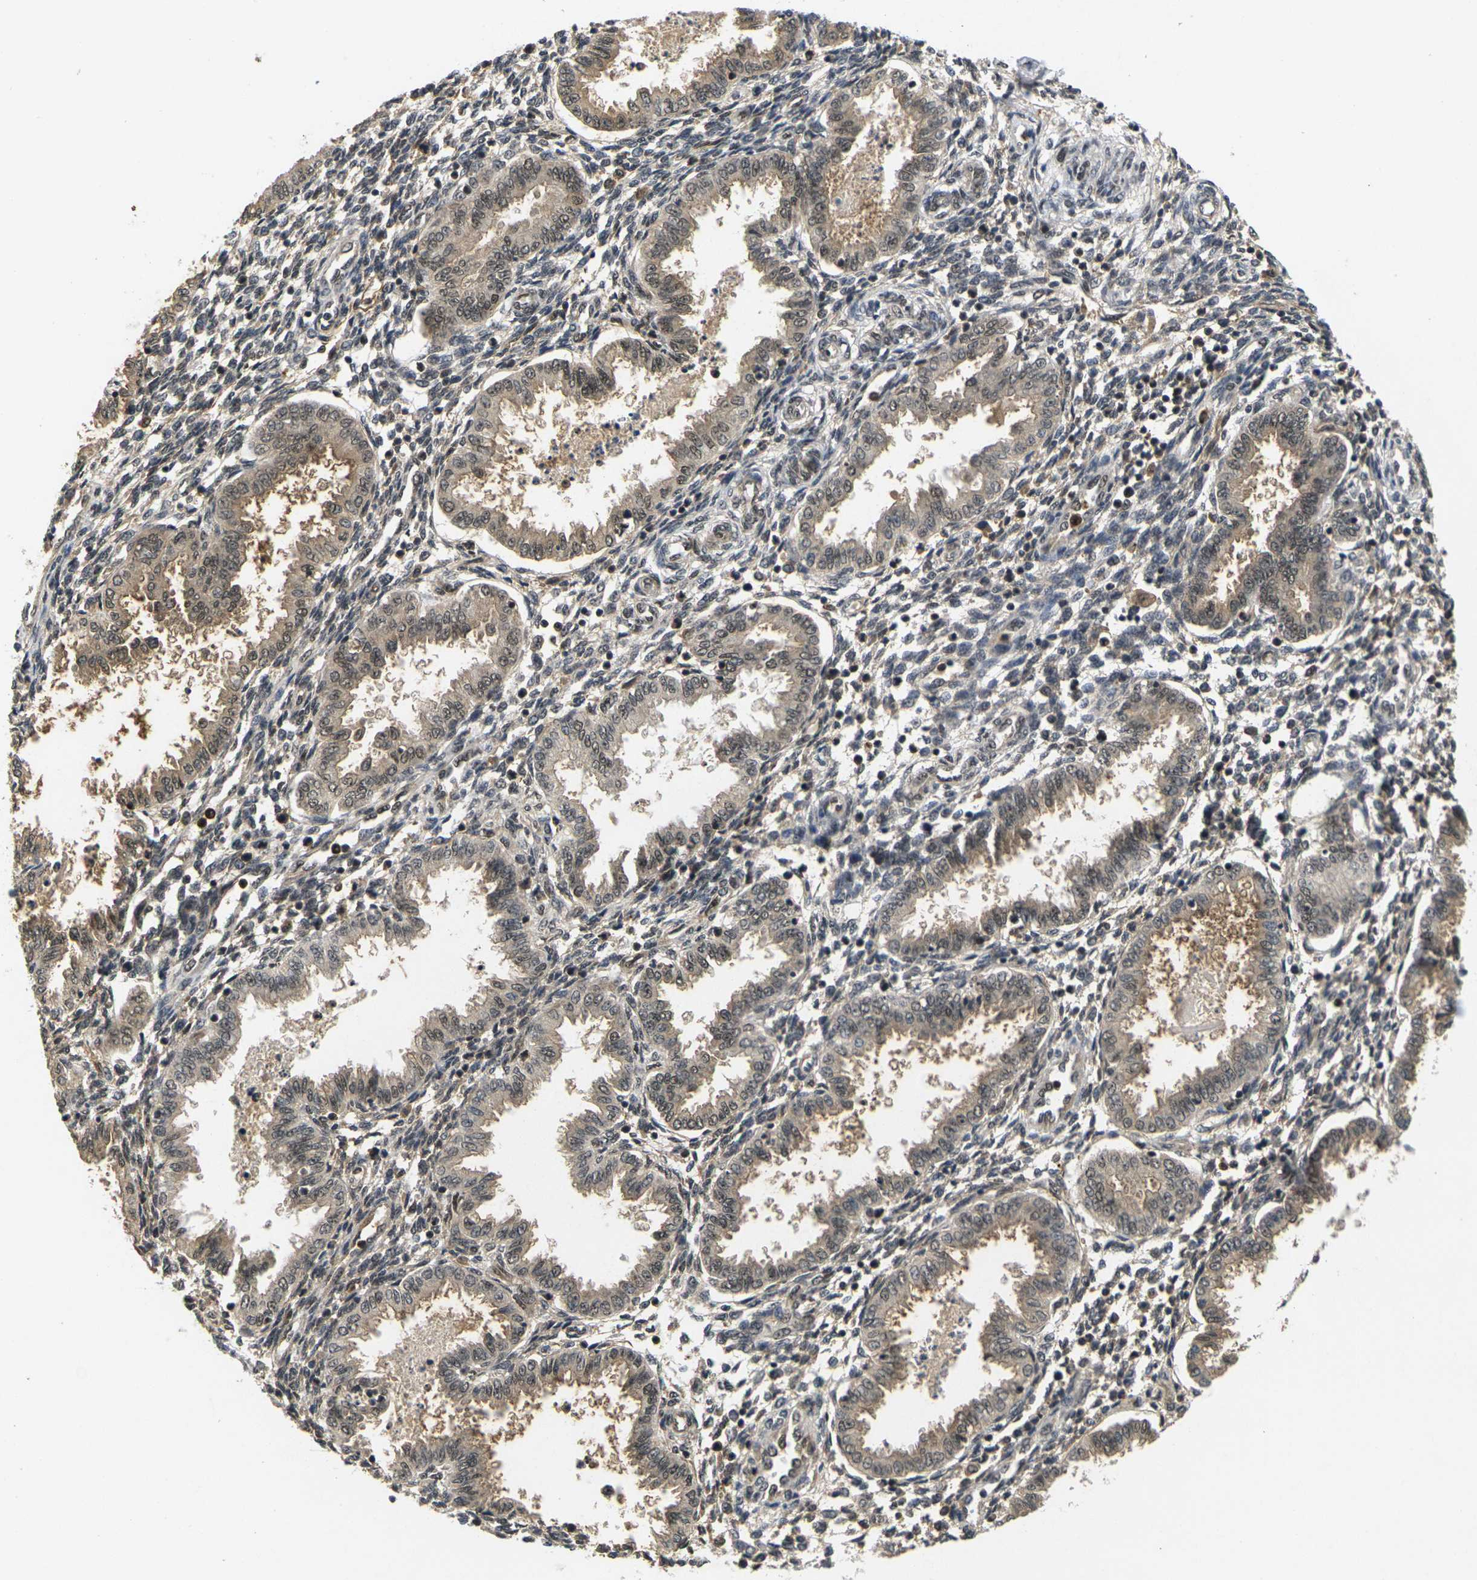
{"staining": {"intensity": "weak", "quantity": "25%-75%", "location": "nuclear"}, "tissue": "endometrium", "cell_type": "Cells in endometrial stroma", "image_type": "normal", "snomed": [{"axis": "morphology", "description": "Normal tissue, NOS"}, {"axis": "topography", "description": "Endometrium"}], "caption": "A brown stain shows weak nuclear positivity of a protein in cells in endometrial stroma of unremarkable human endometrium.", "gene": "GTF2E1", "patient": {"sex": "female", "age": 33}}